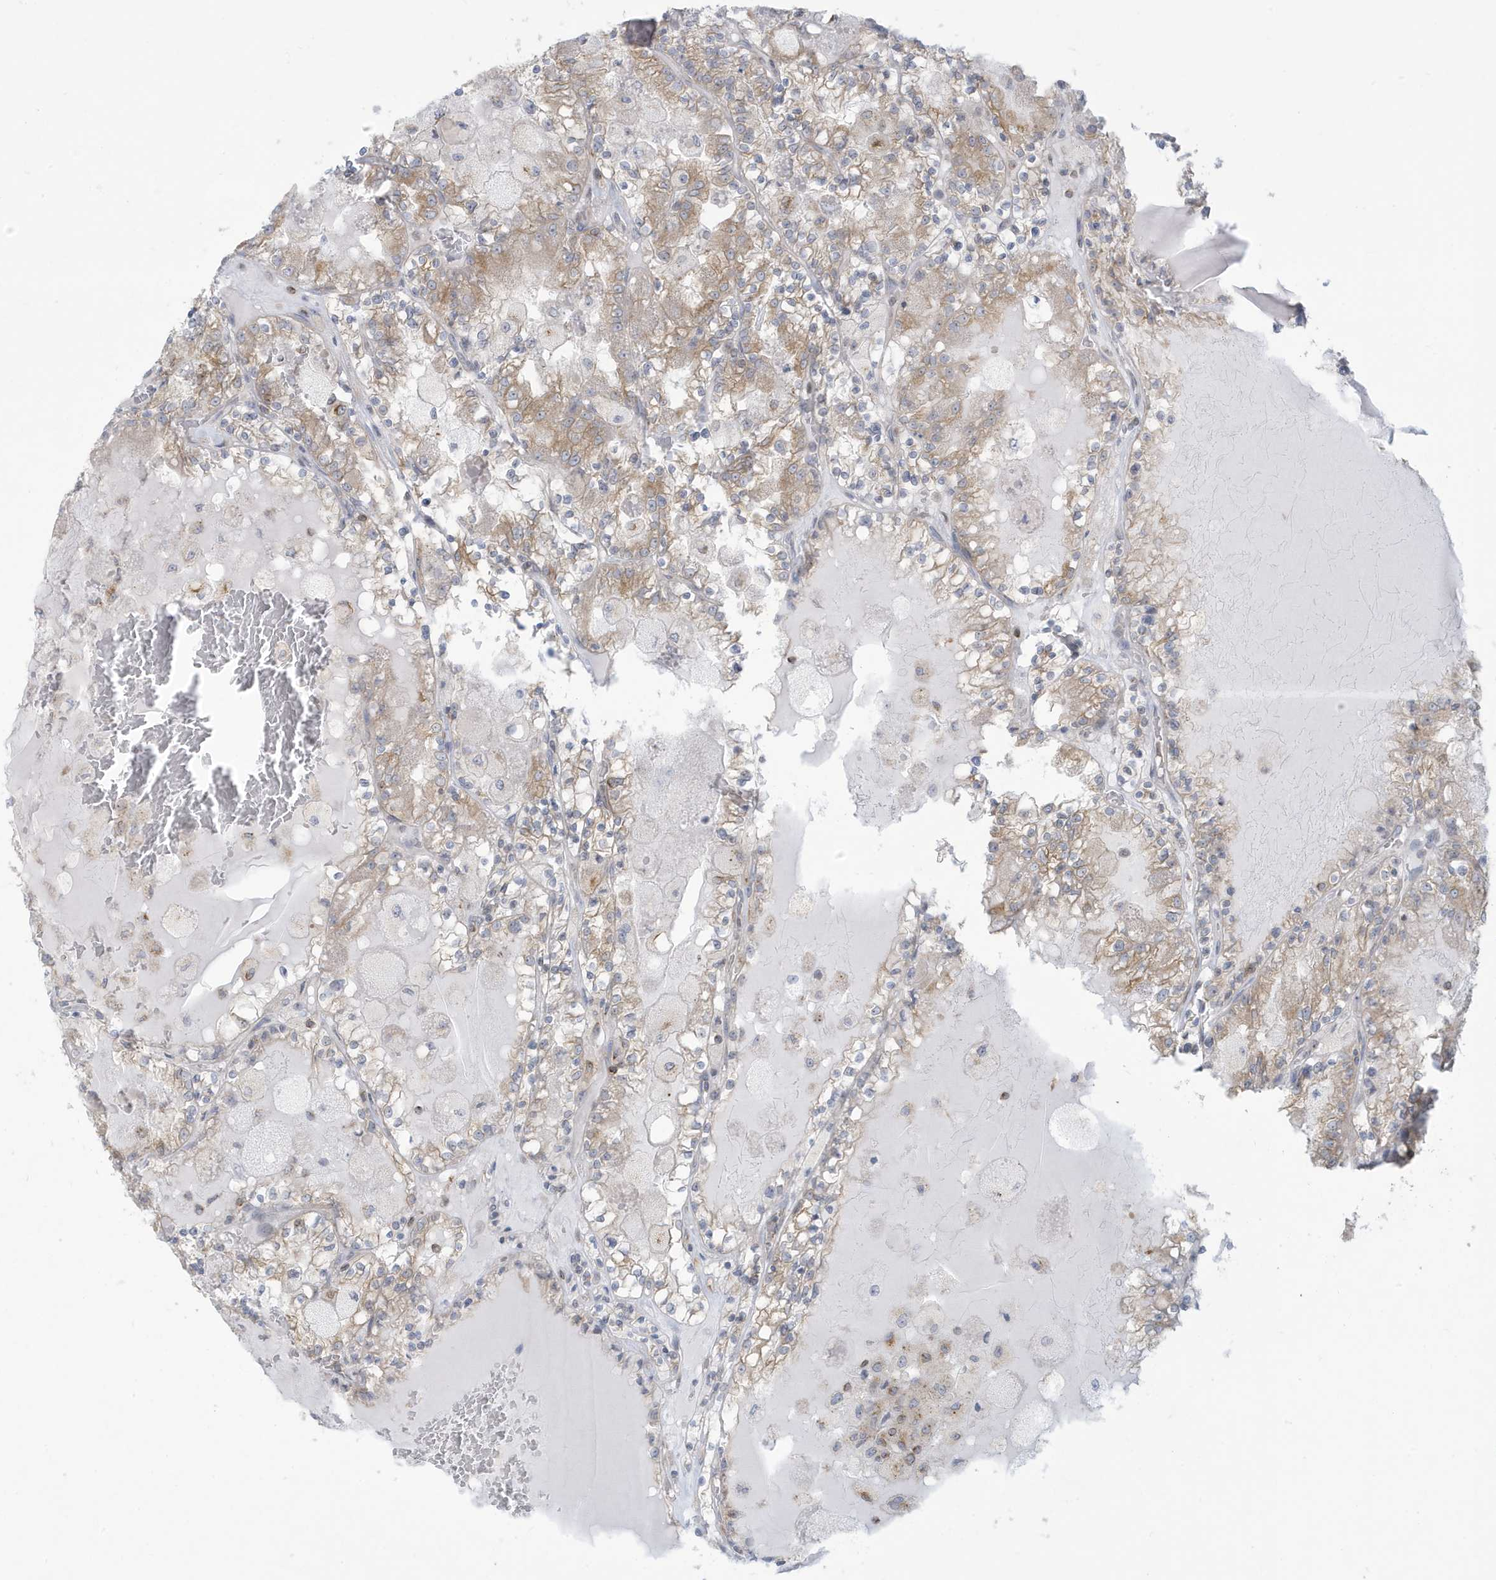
{"staining": {"intensity": "weak", "quantity": "25%-75%", "location": "cytoplasmic/membranous"}, "tissue": "renal cancer", "cell_type": "Tumor cells", "image_type": "cancer", "snomed": [{"axis": "morphology", "description": "Adenocarcinoma, NOS"}, {"axis": "topography", "description": "Kidney"}], "caption": "Human renal cancer stained with a protein marker displays weak staining in tumor cells.", "gene": "SLAMF9", "patient": {"sex": "female", "age": 56}}